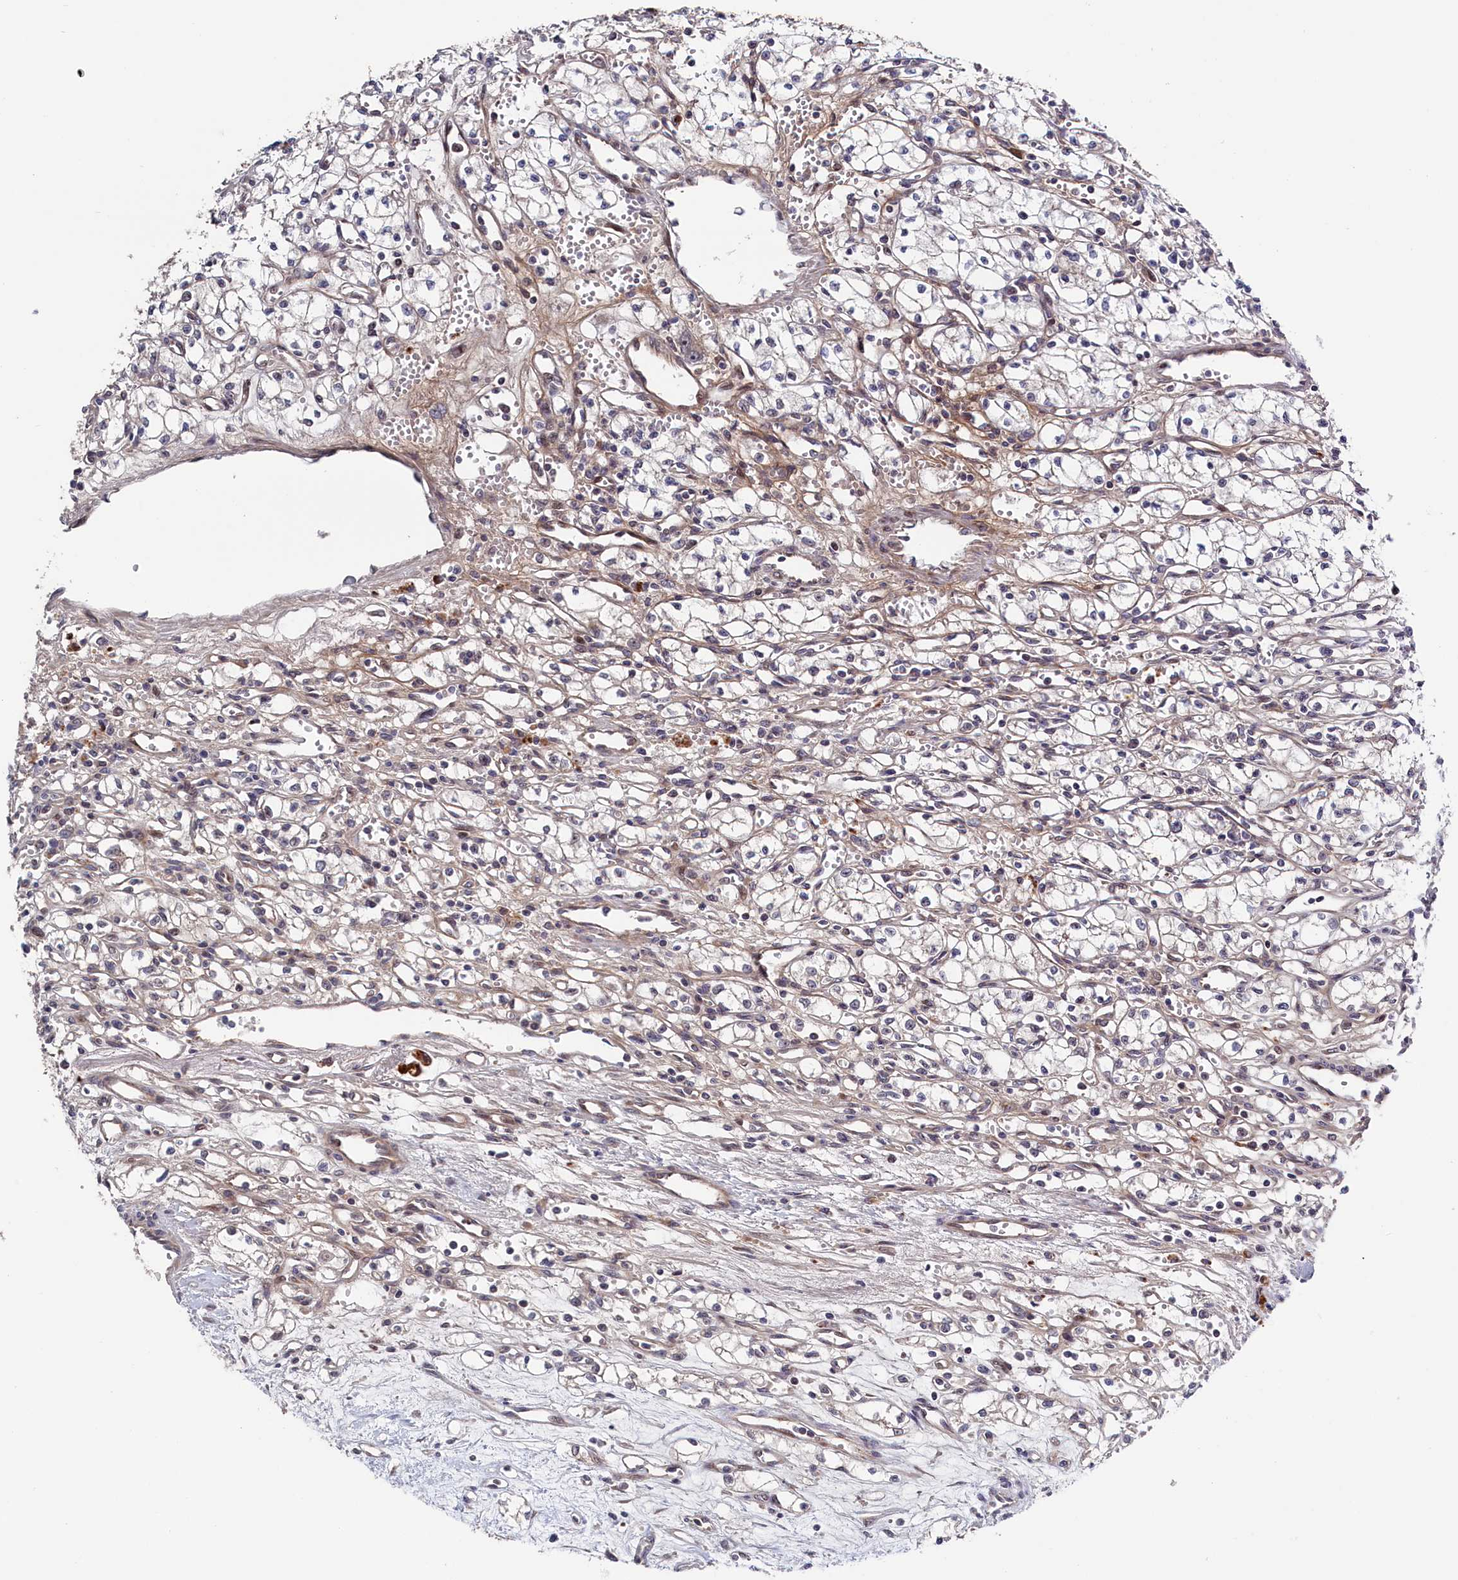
{"staining": {"intensity": "negative", "quantity": "none", "location": "none"}, "tissue": "renal cancer", "cell_type": "Tumor cells", "image_type": "cancer", "snomed": [{"axis": "morphology", "description": "Normal tissue, NOS"}, {"axis": "morphology", "description": "Adenocarcinoma, NOS"}, {"axis": "topography", "description": "Kidney"}], "caption": "DAB (3,3'-diaminobenzidine) immunohistochemical staining of adenocarcinoma (renal) reveals no significant positivity in tumor cells.", "gene": "LSG1", "patient": {"sex": "male", "age": 59}}